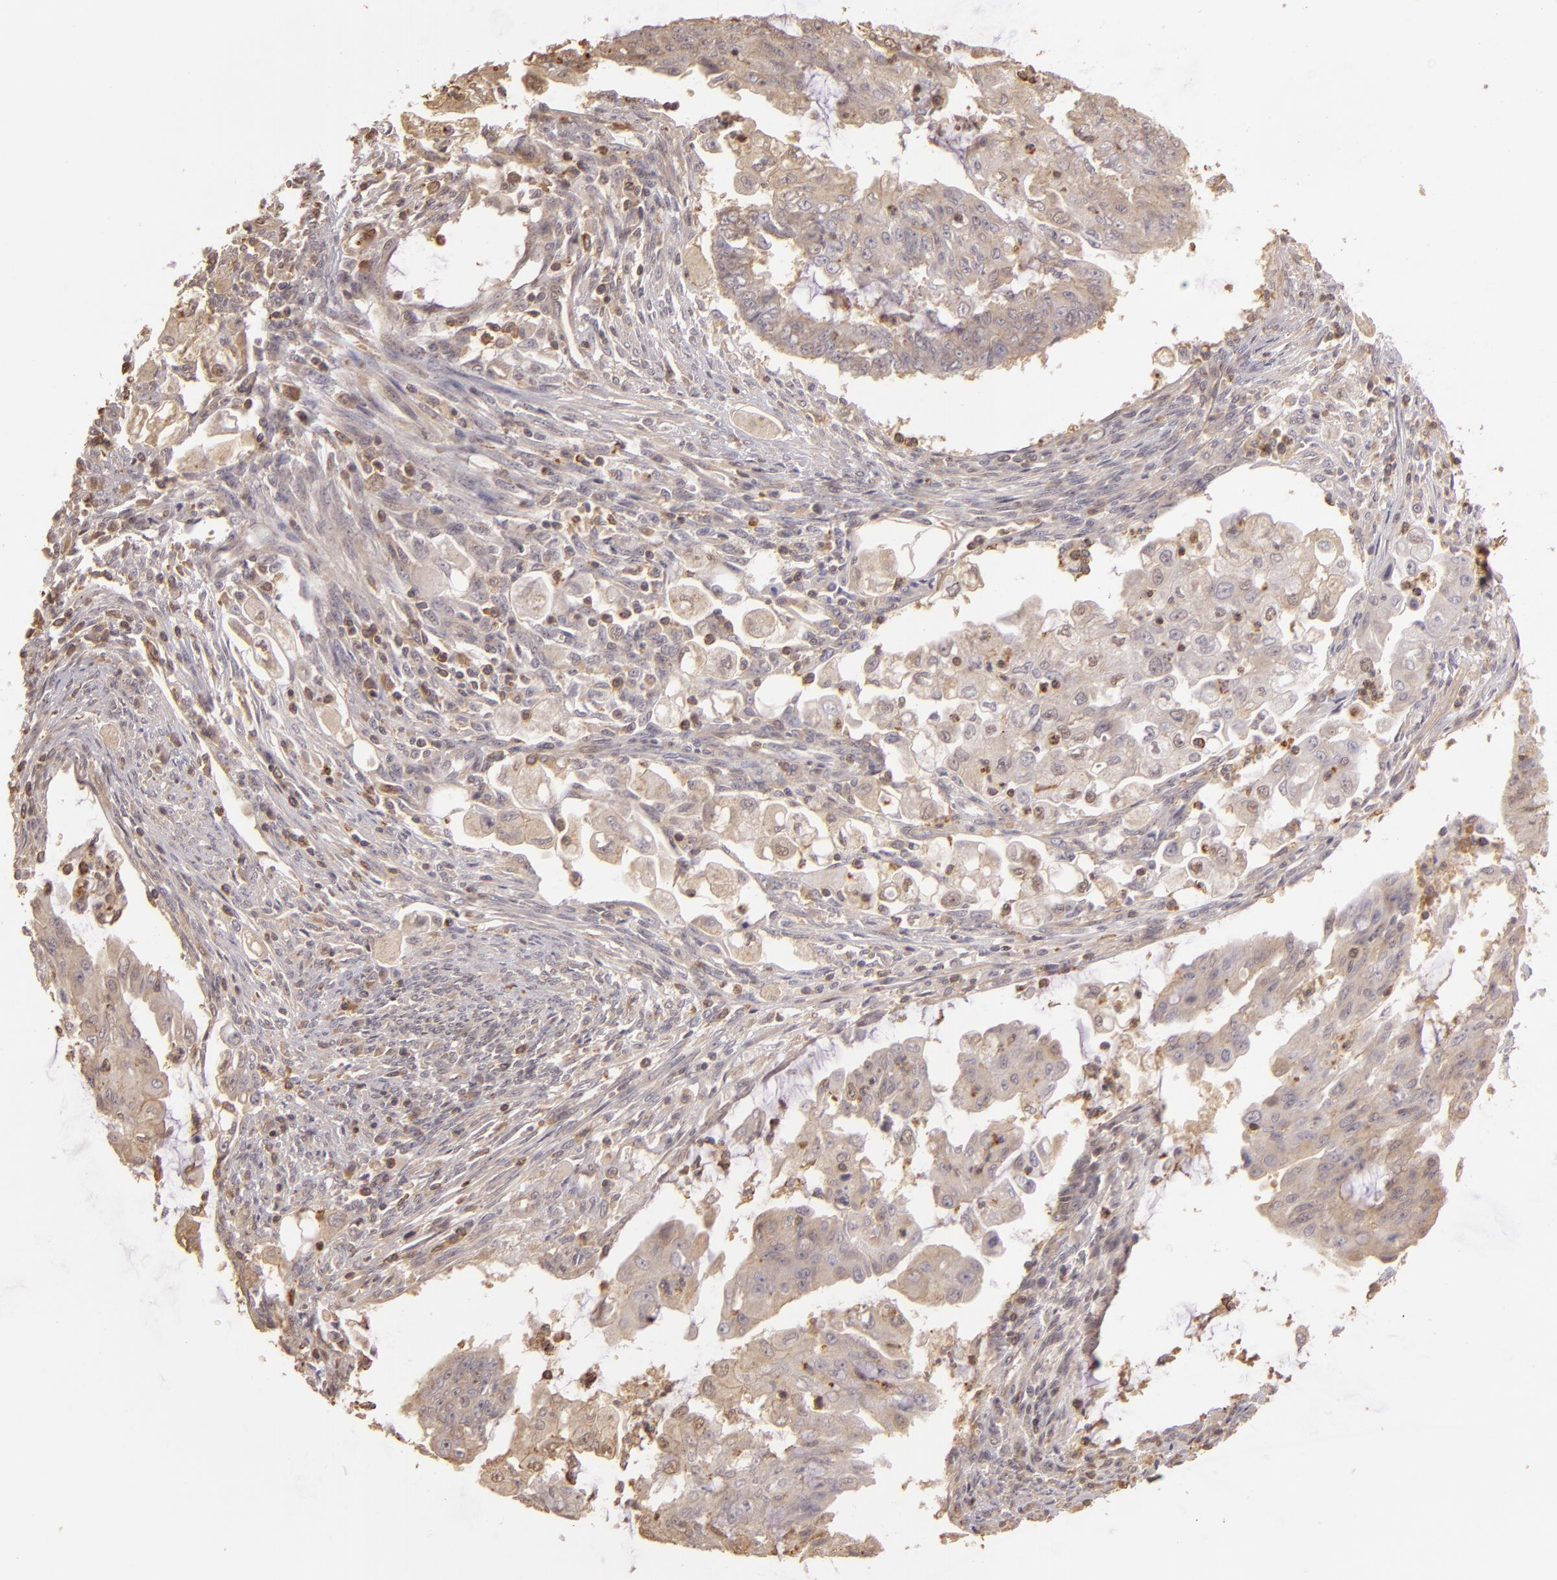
{"staining": {"intensity": "weak", "quantity": "25%-75%", "location": "cytoplasmic/membranous"}, "tissue": "endometrial cancer", "cell_type": "Tumor cells", "image_type": "cancer", "snomed": [{"axis": "morphology", "description": "Adenocarcinoma, NOS"}, {"axis": "topography", "description": "Endometrium"}], "caption": "Weak cytoplasmic/membranous protein expression is seen in approximately 25%-75% of tumor cells in endometrial cancer.", "gene": "ARPC2", "patient": {"sex": "female", "age": 75}}